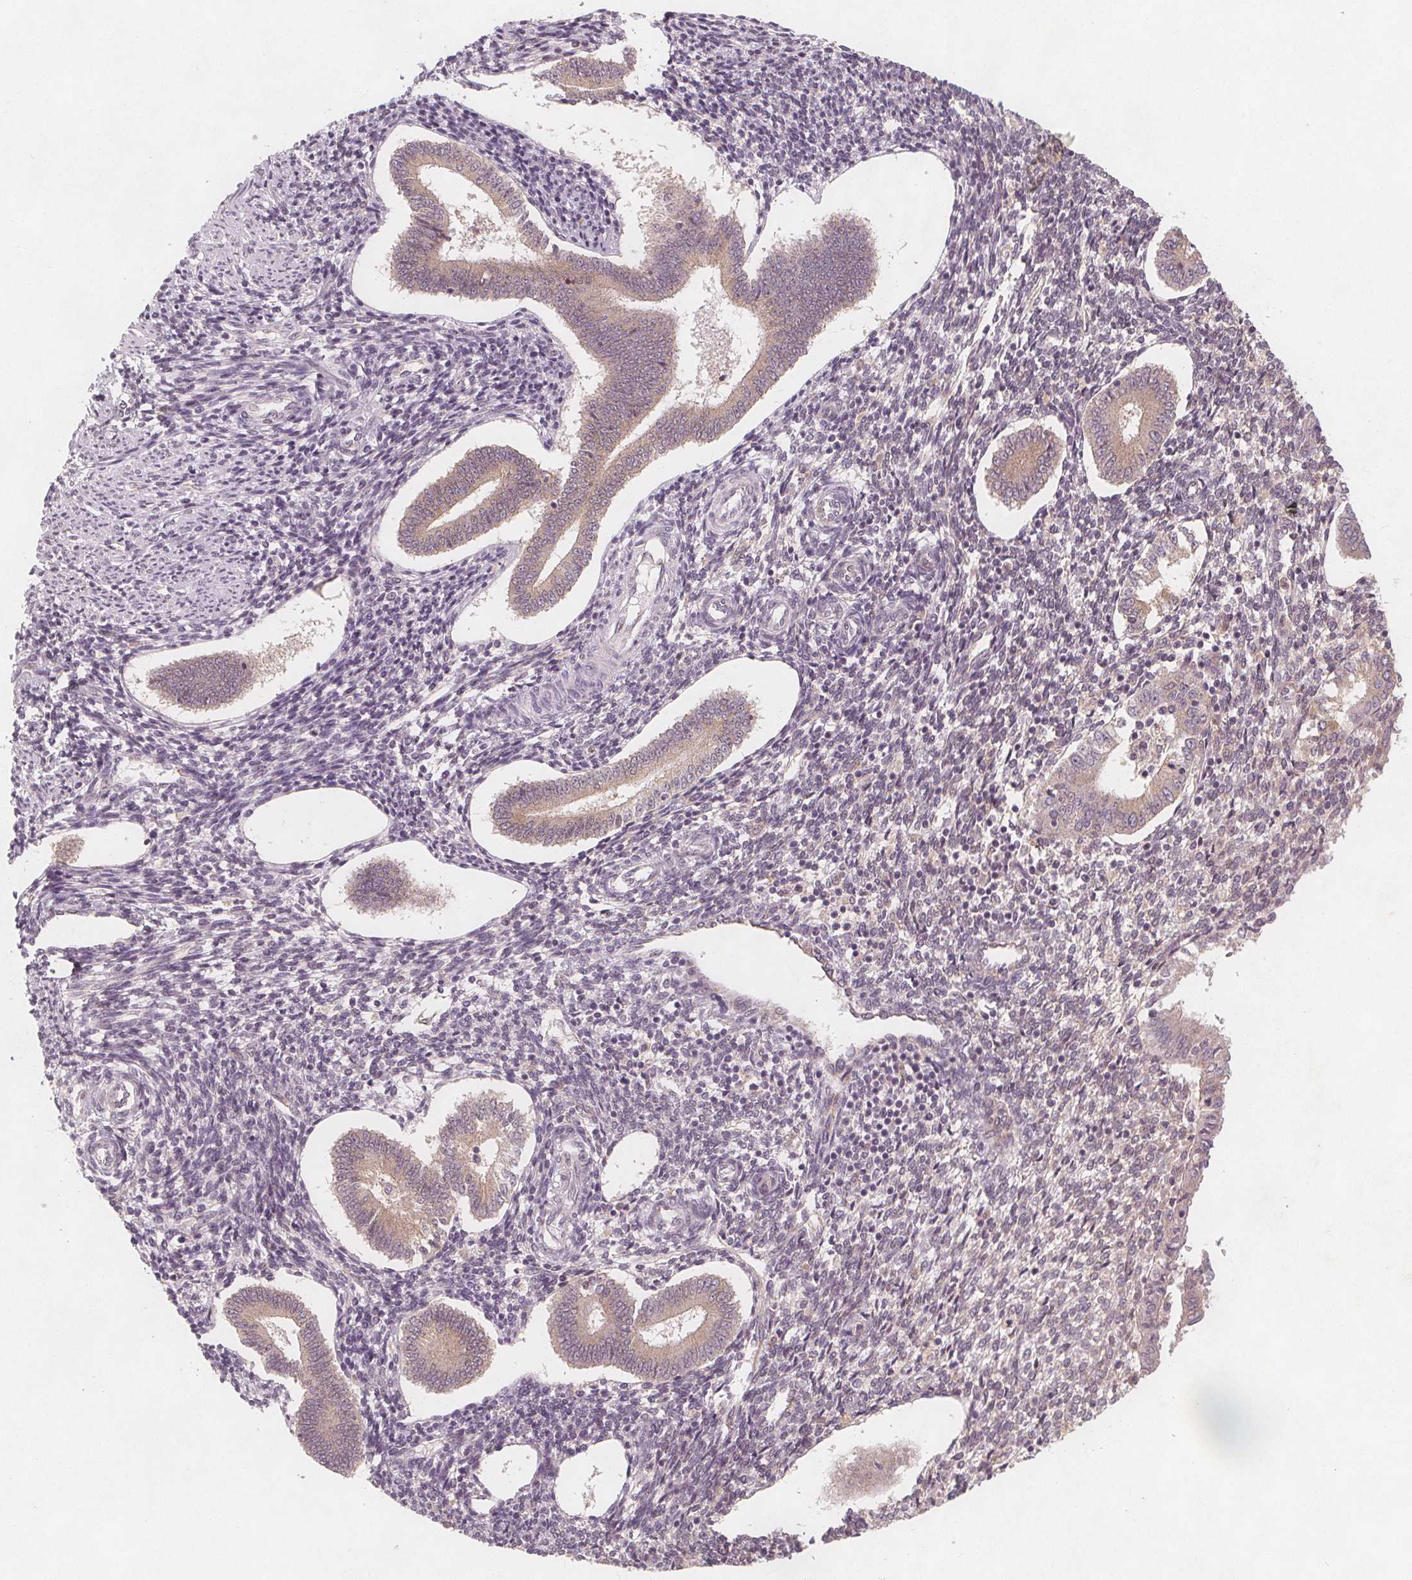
{"staining": {"intensity": "negative", "quantity": "none", "location": "none"}, "tissue": "endometrium", "cell_type": "Cells in endometrial stroma", "image_type": "normal", "snomed": [{"axis": "morphology", "description": "Normal tissue, NOS"}, {"axis": "topography", "description": "Endometrium"}], "caption": "High magnification brightfield microscopy of normal endometrium stained with DAB (brown) and counterstained with hematoxylin (blue): cells in endometrial stroma show no significant expression.", "gene": "NCSTN", "patient": {"sex": "female", "age": 40}}